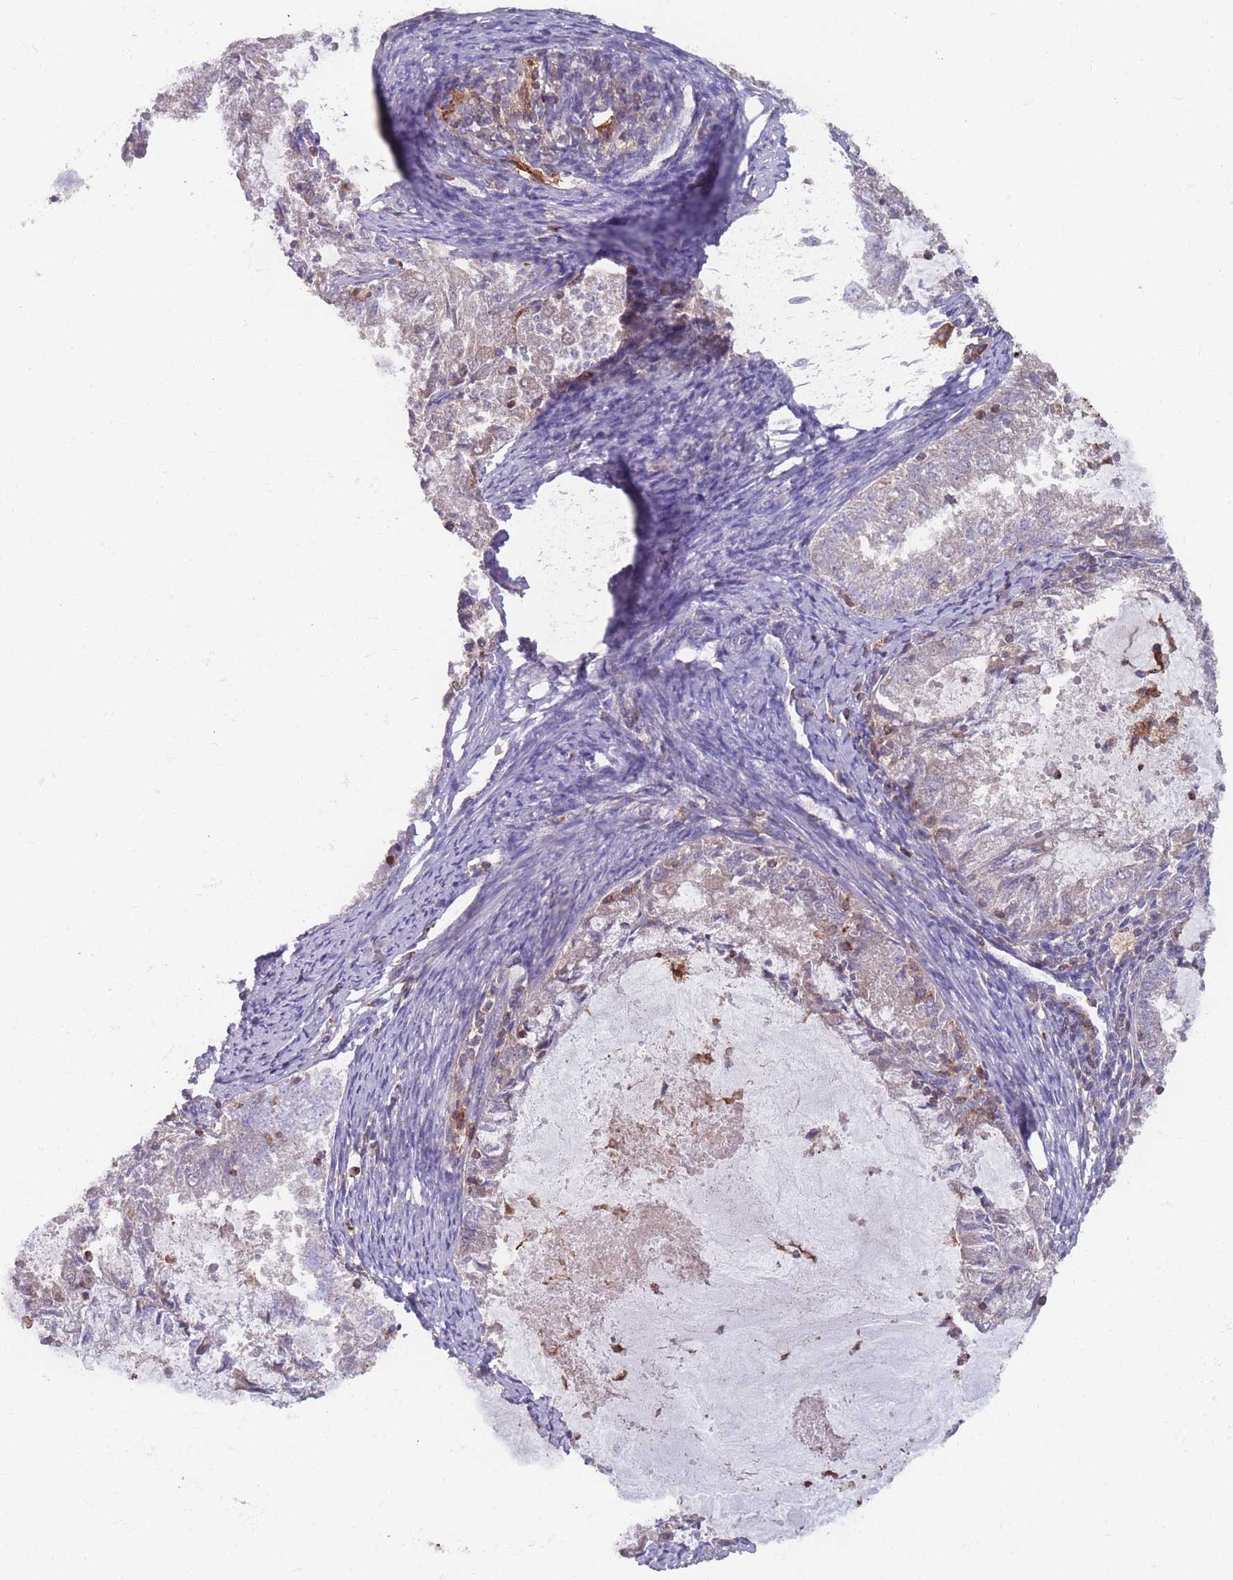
{"staining": {"intensity": "negative", "quantity": "none", "location": "none"}, "tissue": "endometrial cancer", "cell_type": "Tumor cells", "image_type": "cancer", "snomed": [{"axis": "morphology", "description": "Adenocarcinoma, NOS"}, {"axis": "topography", "description": "Endometrium"}], "caption": "IHC photomicrograph of endometrial cancer (adenocarcinoma) stained for a protein (brown), which reveals no staining in tumor cells. (Stains: DAB immunohistochemistry (IHC) with hematoxylin counter stain, Microscopy: brightfield microscopy at high magnification).", "gene": "CD33", "patient": {"sex": "female", "age": 57}}